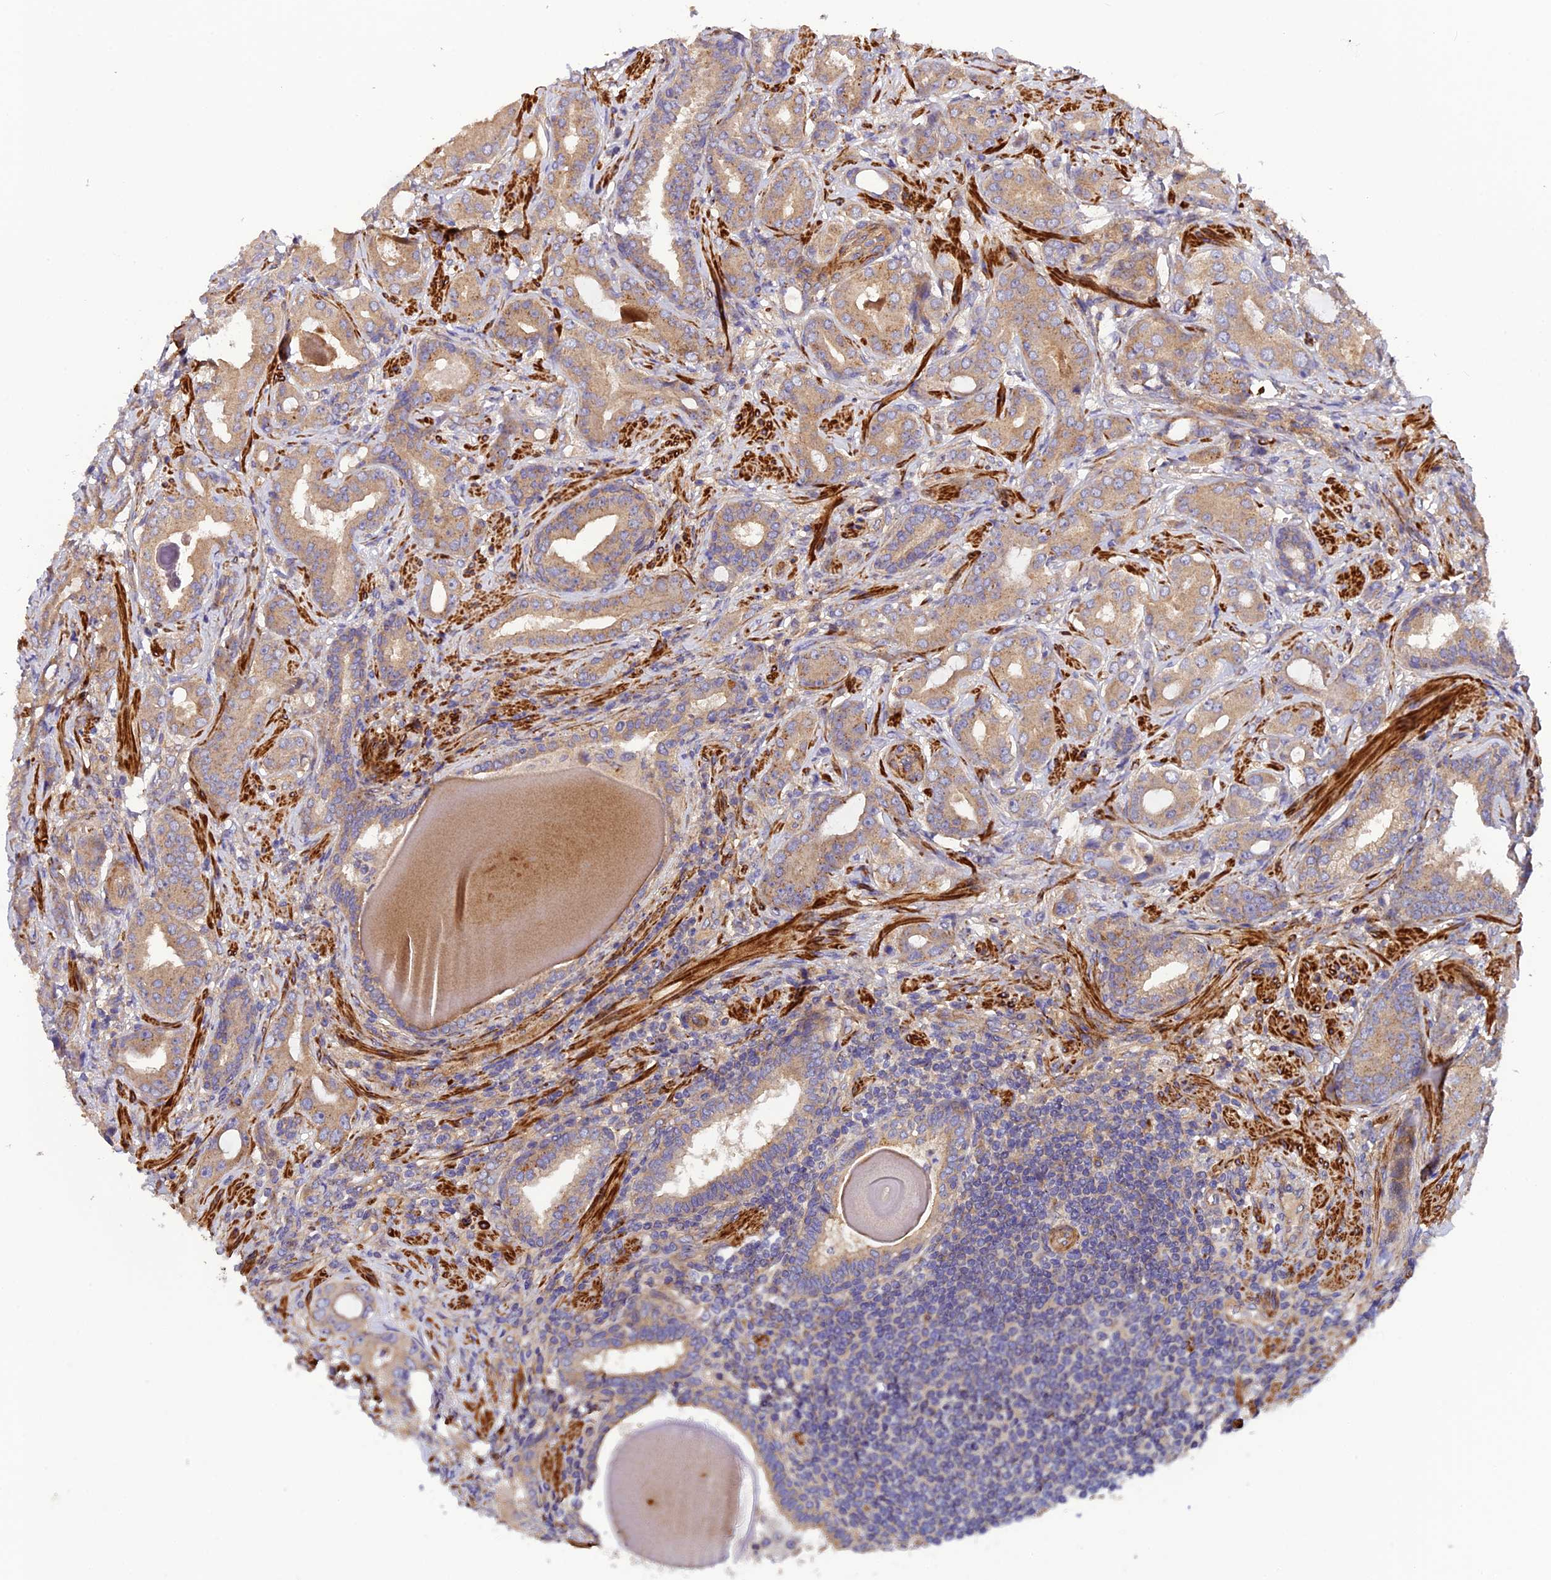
{"staining": {"intensity": "moderate", "quantity": ">75%", "location": "cytoplasmic/membranous"}, "tissue": "prostate cancer", "cell_type": "Tumor cells", "image_type": "cancer", "snomed": [{"axis": "morphology", "description": "Adenocarcinoma, Low grade"}, {"axis": "topography", "description": "Prostate"}], "caption": "Brown immunohistochemical staining in human prostate low-grade adenocarcinoma reveals moderate cytoplasmic/membranous staining in approximately >75% of tumor cells.", "gene": "ADAMTS15", "patient": {"sex": "male", "age": 57}}